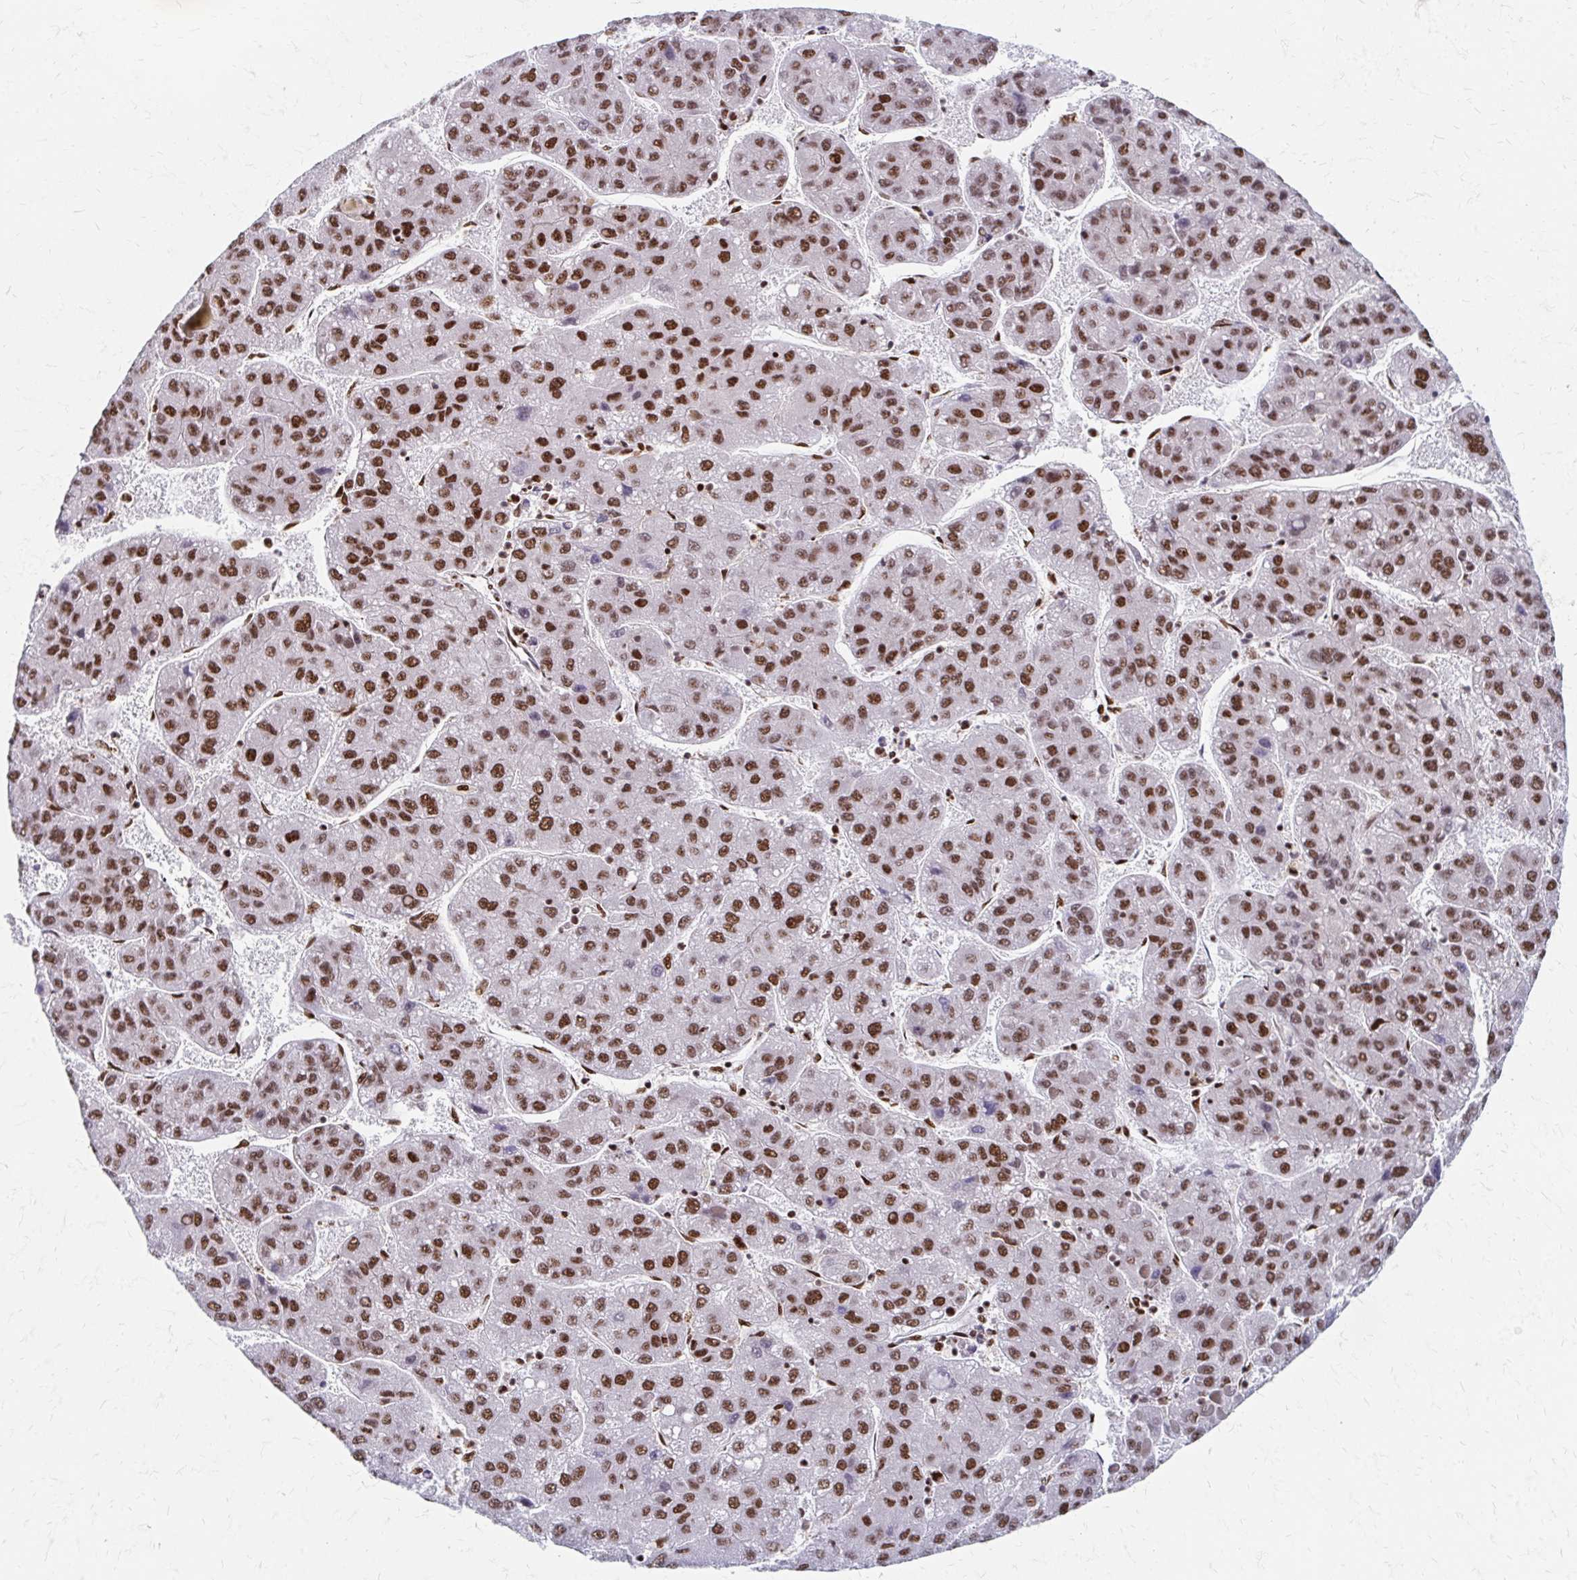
{"staining": {"intensity": "moderate", "quantity": ">75%", "location": "nuclear"}, "tissue": "liver cancer", "cell_type": "Tumor cells", "image_type": "cancer", "snomed": [{"axis": "morphology", "description": "Carcinoma, Hepatocellular, NOS"}, {"axis": "topography", "description": "Liver"}], "caption": "An image of human hepatocellular carcinoma (liver) stained for a protein demonstrates moderate nuclear brown staining in tumor cells.", "gene": "CNKSR3", "patient": {"sex": "female", "age": 82}}